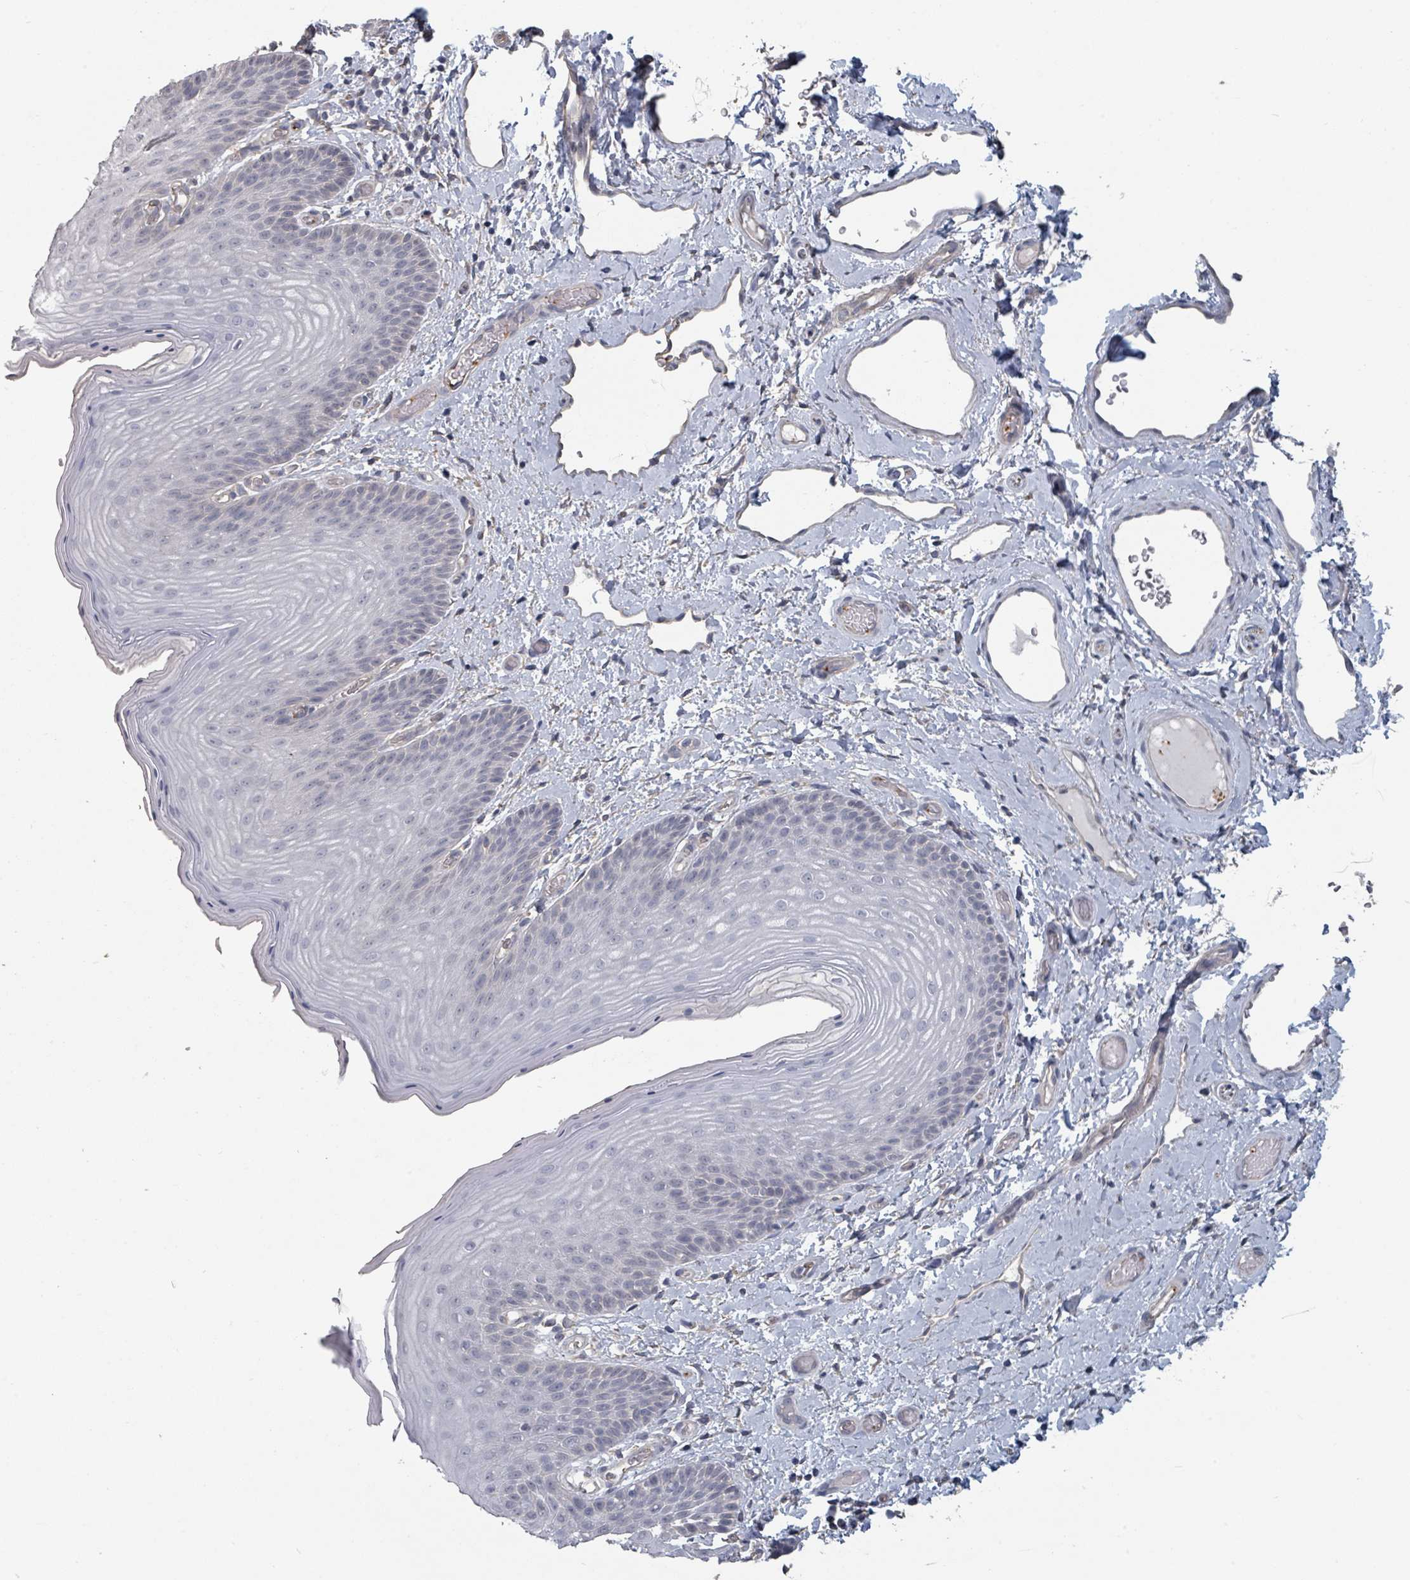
{"staining": {"intensity": "negative", "quantity": "none", "location": "none"}, "tissue": "skin", "cell_type": "Epidermal cells", "image_type": "normal", "snomed": [{"axis": "morphology", "description": "Normal tissue, NOS"}, {"axis": "topography", "description": "Anal"}], "caption": "Skin stained for a protein using immunohistochemistry exhibits no staining epidermal cells.", "gene": "PLAUR", "patient": {"sex": "female", "age": 40}}